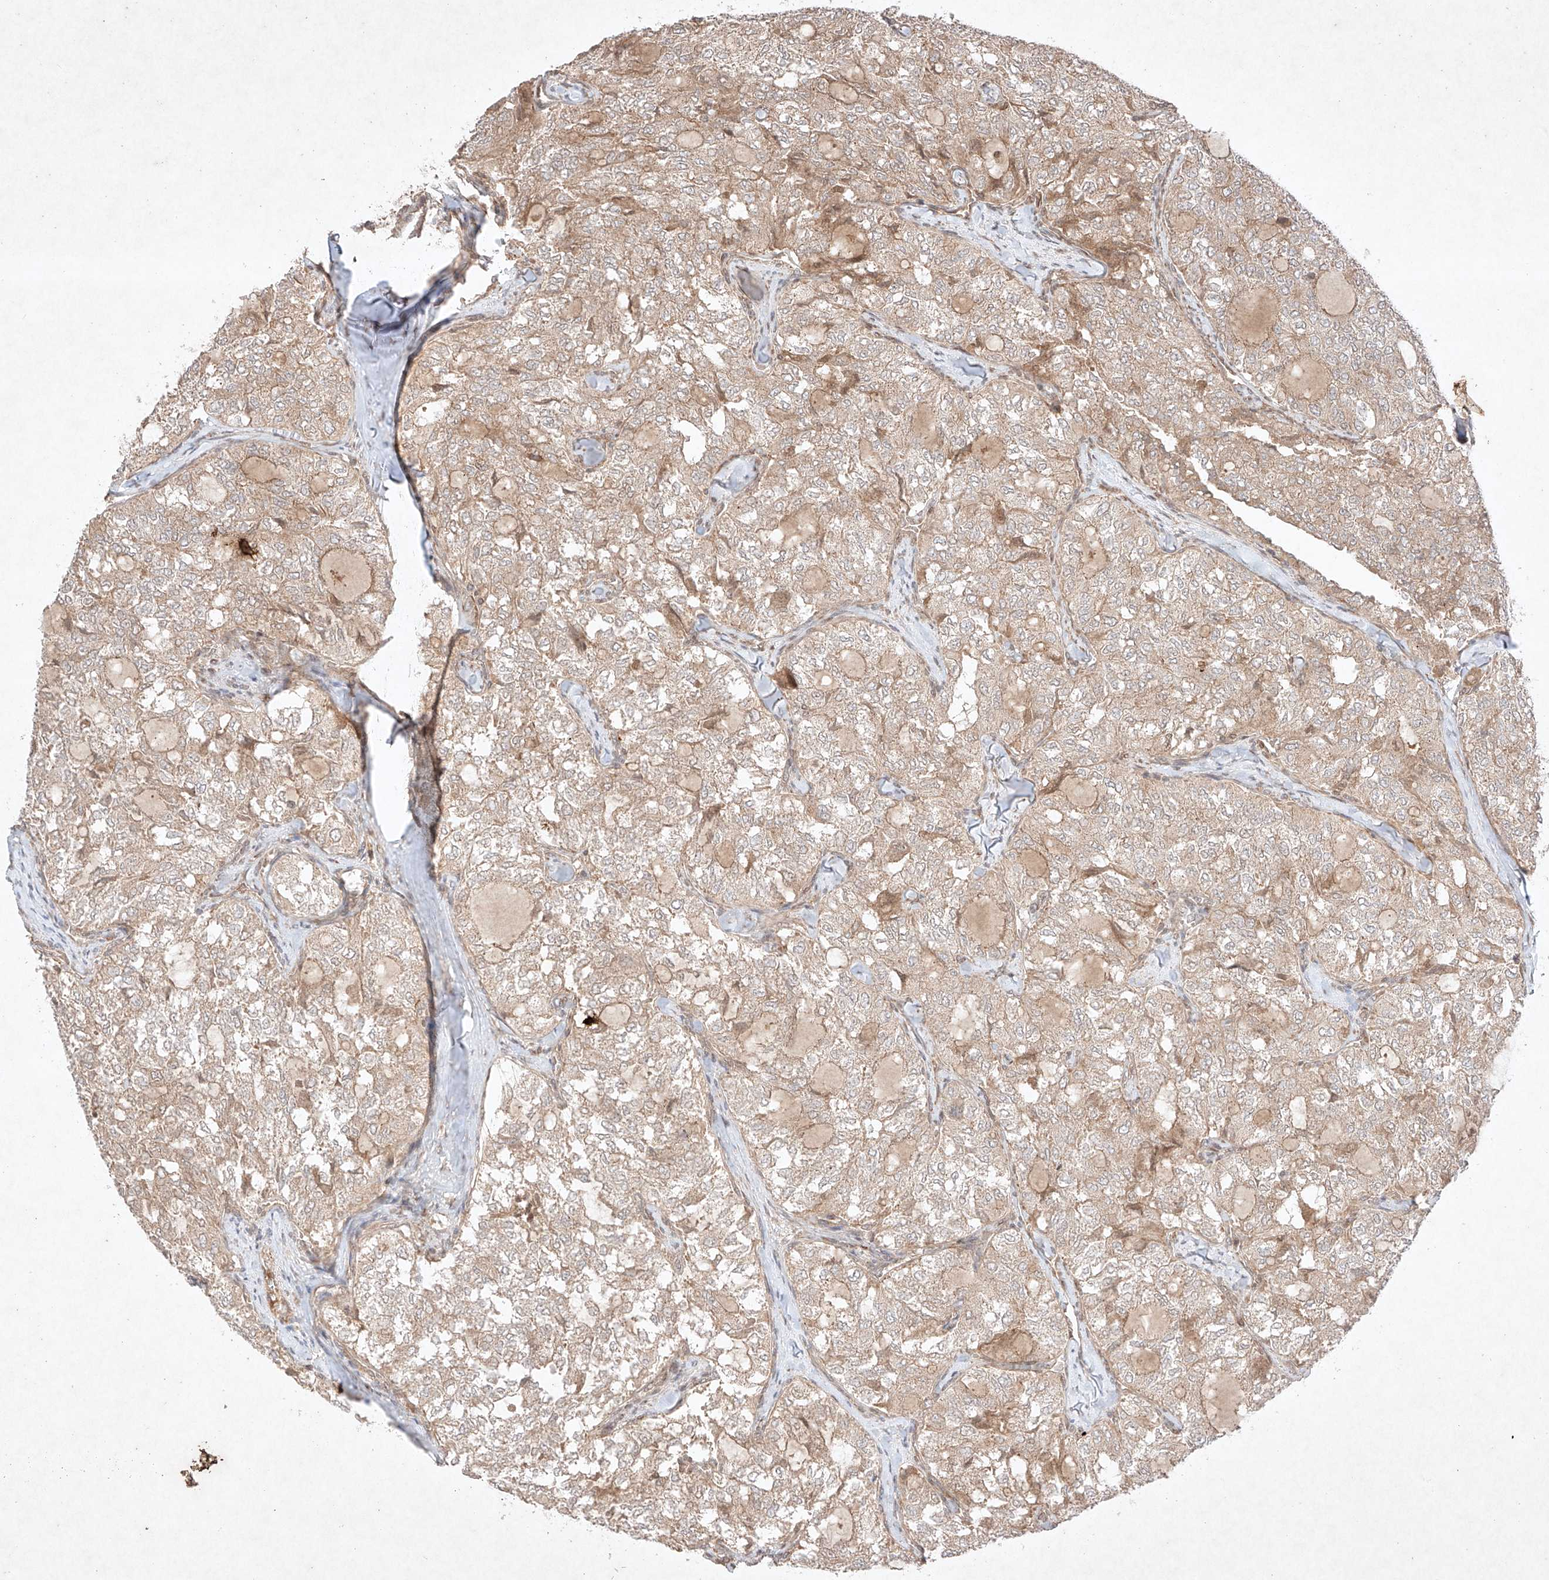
{"staining": {"intensity": "weak", "quantity": "25%-75%", "location": "cytoplasmic/membranous"}, "tissue": "thyroid cancer", "cell_type": "Tumor cells", "image_type": "cancer", "snomed": [{"axis": "morphology", "description": "Follicular adenoma carcinoma, NOS"}, {"axis": "topography", "description": "Thyroid gland"}], "caption": "High-magnification brightfield microscopy of thyroid cancer stained with DAB (brown) and counterstained with hematoxylin (blue). tumor cells exhibit weak cytoplasmic/membranous staining is seen in approximately25%-75% of cells.", "gene": "RNF31", "patient": {"sex": "male", "age": 75}}